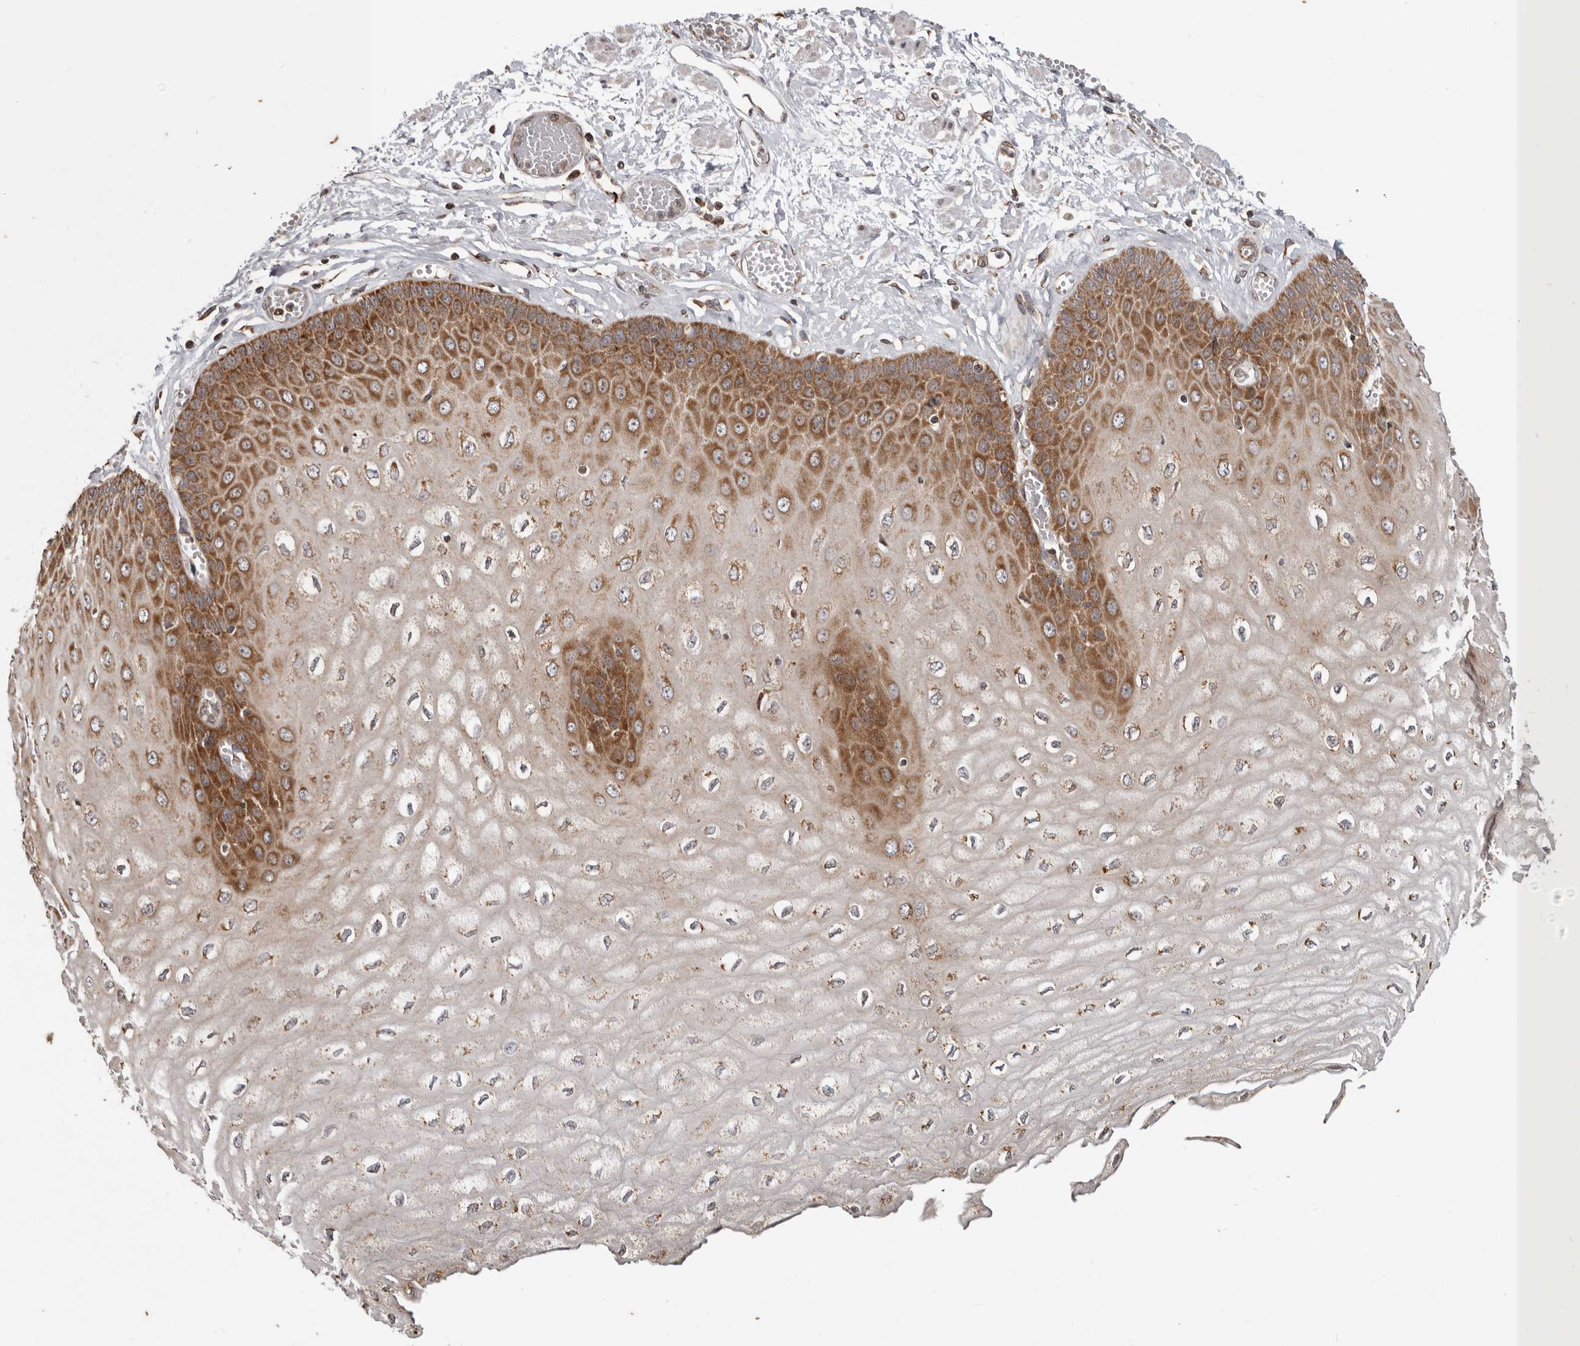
{"staining": {"intensity": "strong", "quantity": "25%-75%", "location": "cytoplasmic/membranous"}, "tissue": "esophagus", "cell_type": "Squamous epithelial cells", "image_type": "normal", "snomed": [{"axis": "morphology", "description": "Normal tissue, NOS"}, {"axis": "topography", "description": "Esophagus"}], "caption": "Strong cytoplasmic/membranous positivity for a protein is identified in about 25%-75% of squamous epithelial cells of benign esophagus using immunohistochemistry (IHC).", "gene": "MRPS10", "patient": {"sex": "male", "age": 60}}